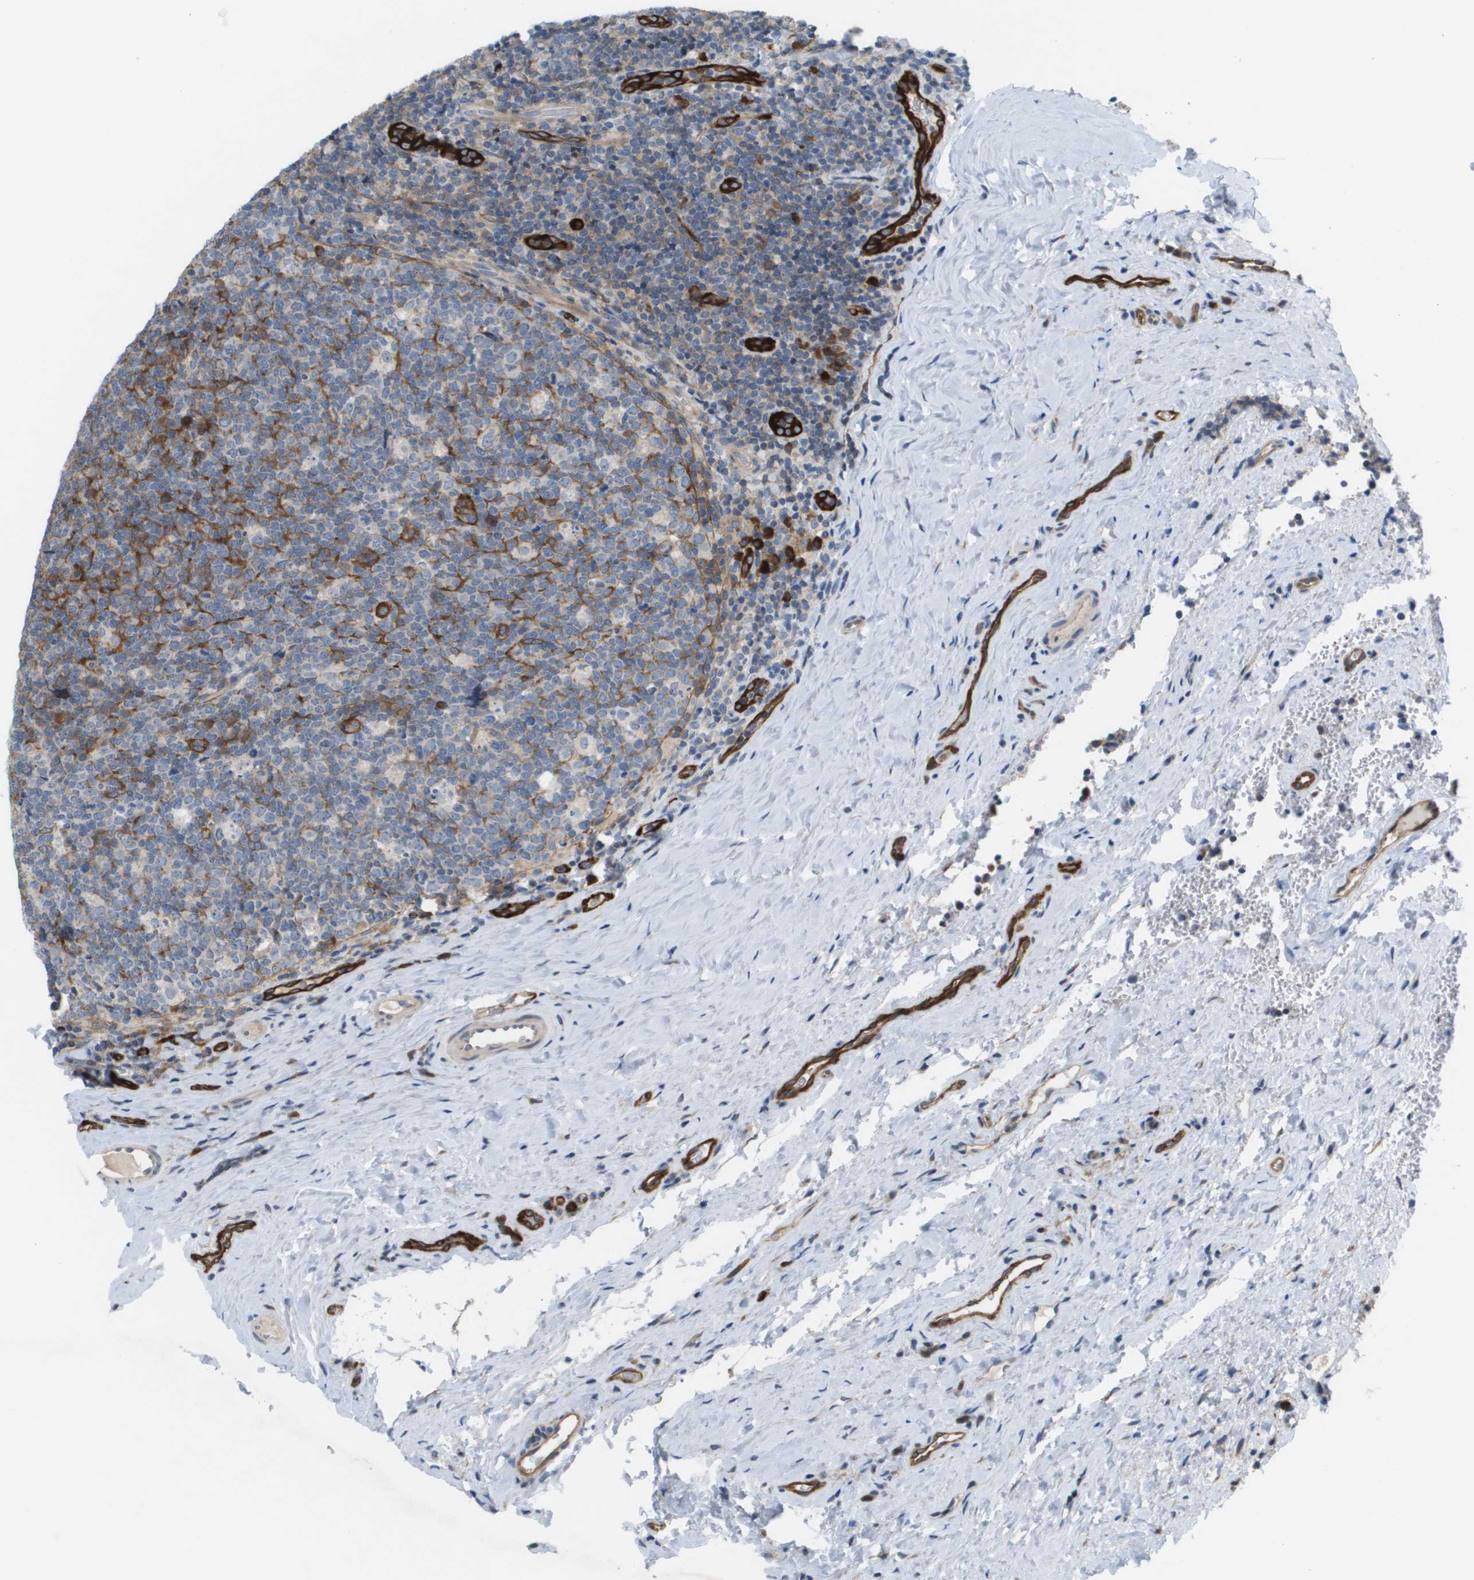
{"staining": {"intensity": "moderate", "quantity": "<25%", "location": "cytoplasmic/membranous"}, "tissue": "tonsil", "cell_type": "Germinal center cells", "image_type": "normal", "snomed": [{"axis": "morphology", "description": "Normal tissue, NOS"}, {"axis": "topography", "description": "Tonsil"}], "caption": "Benign tonsil displays moderate cytoplasmic/membranous staining in about <25% of germinal center cells, visualized by immunohistochemistry.", "gene": "MARCHF8", "patient": {"sex": "male", "age": 17}}